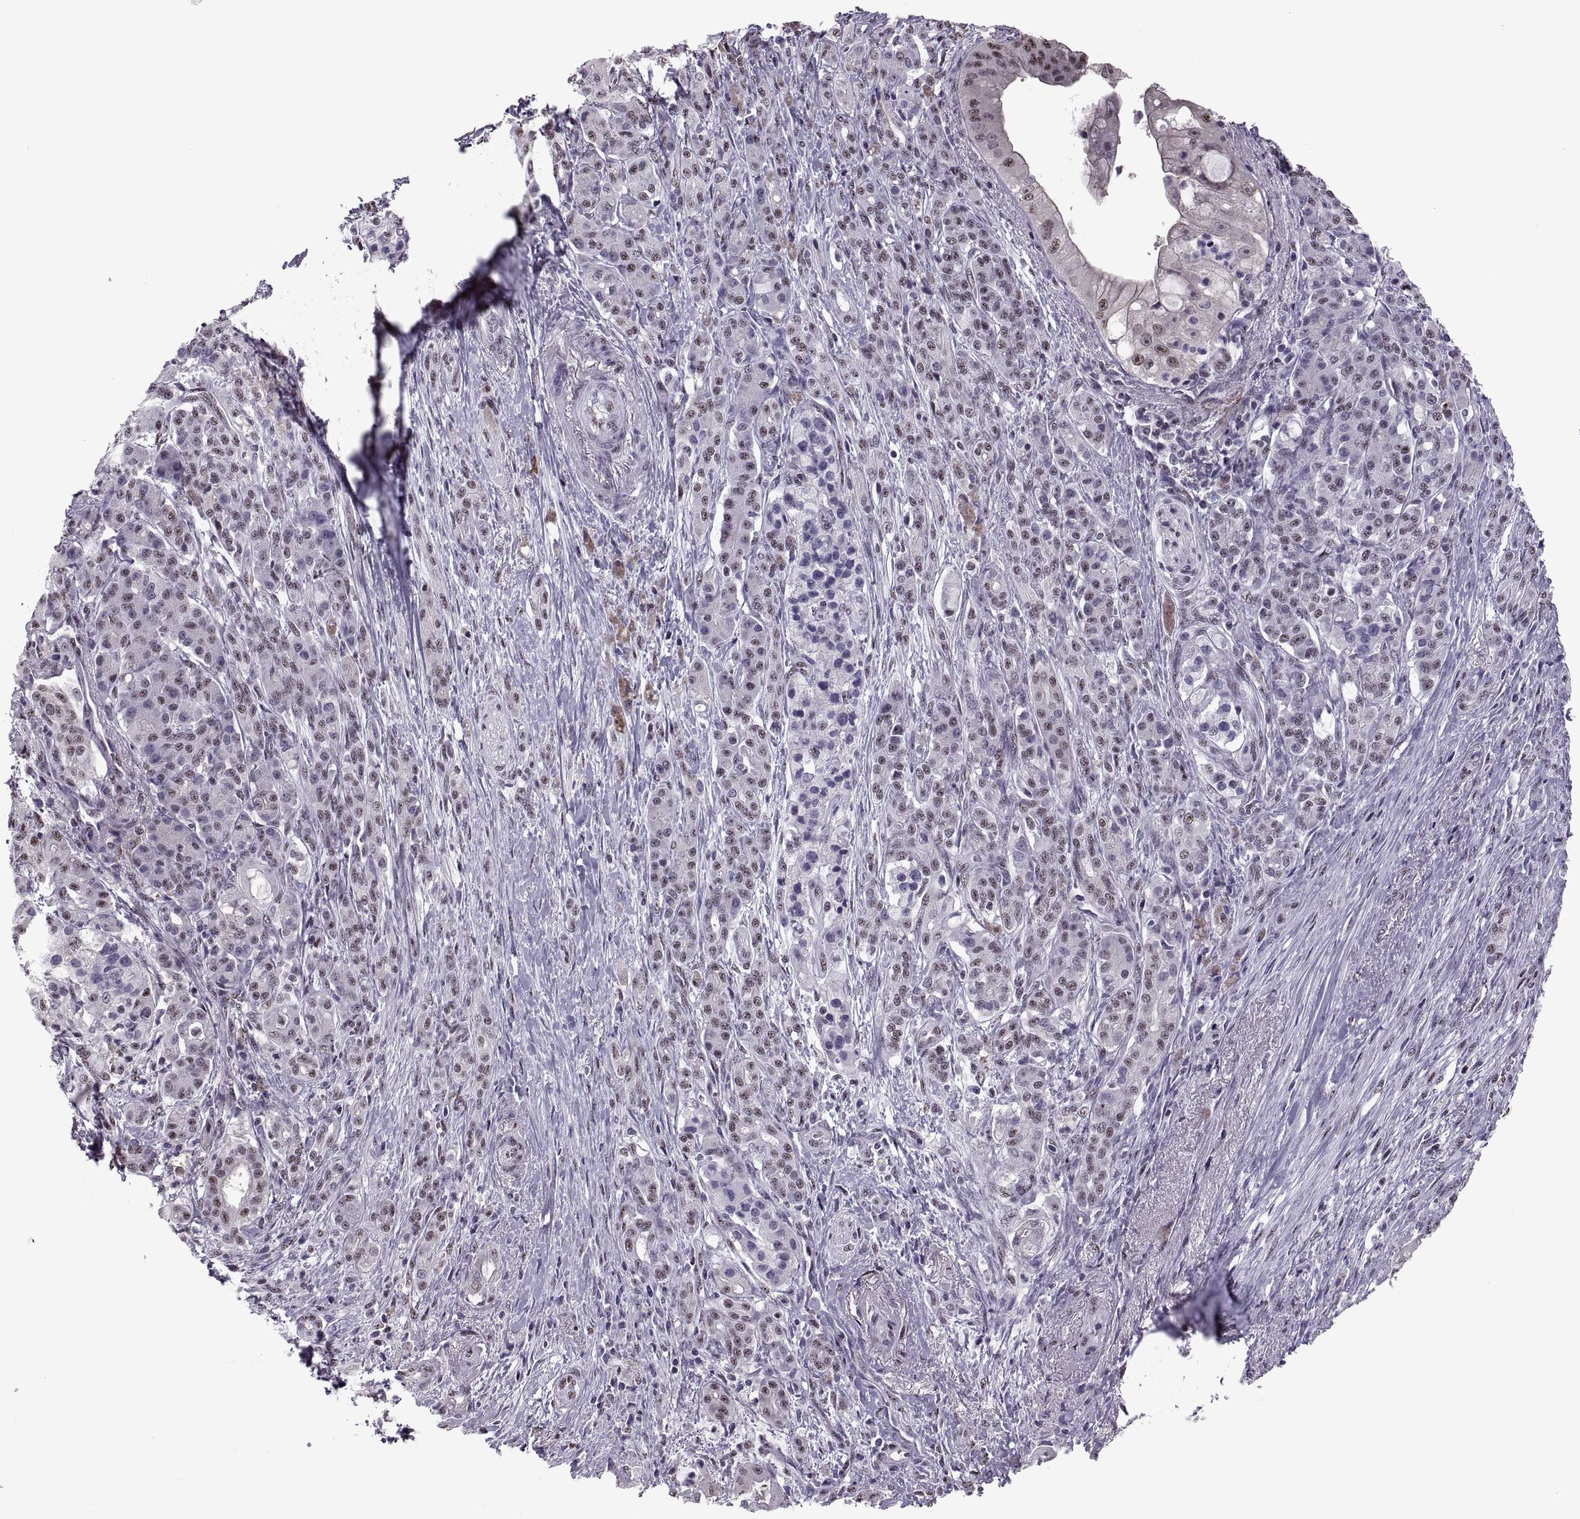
{"staining": {"intensity": "moderate", "quantity": "<25%", "location": "nuclear"}, "tissue": "pancreatic cancer", "cell_type": "Tumor cells", "image_type": "cancer", "snomed": [{"axis": "morphology", "description": "Normal tissue, NOS"}, {"axis": "morphology", "description": "Inflammation, NOS"}, {"axis": "morphology", "description": "Adenocarcinoma, NOS"}, {"axis": "topography", "description": "Pancreas"}], "caption": "High-power microscopy captured an IHC image of pancreatic cancer, revealing moderate nuclear positivity in about <25% of tumor cells.", "gene": "MAGEA4", "patient": {"sex": "male", "age": 57}}